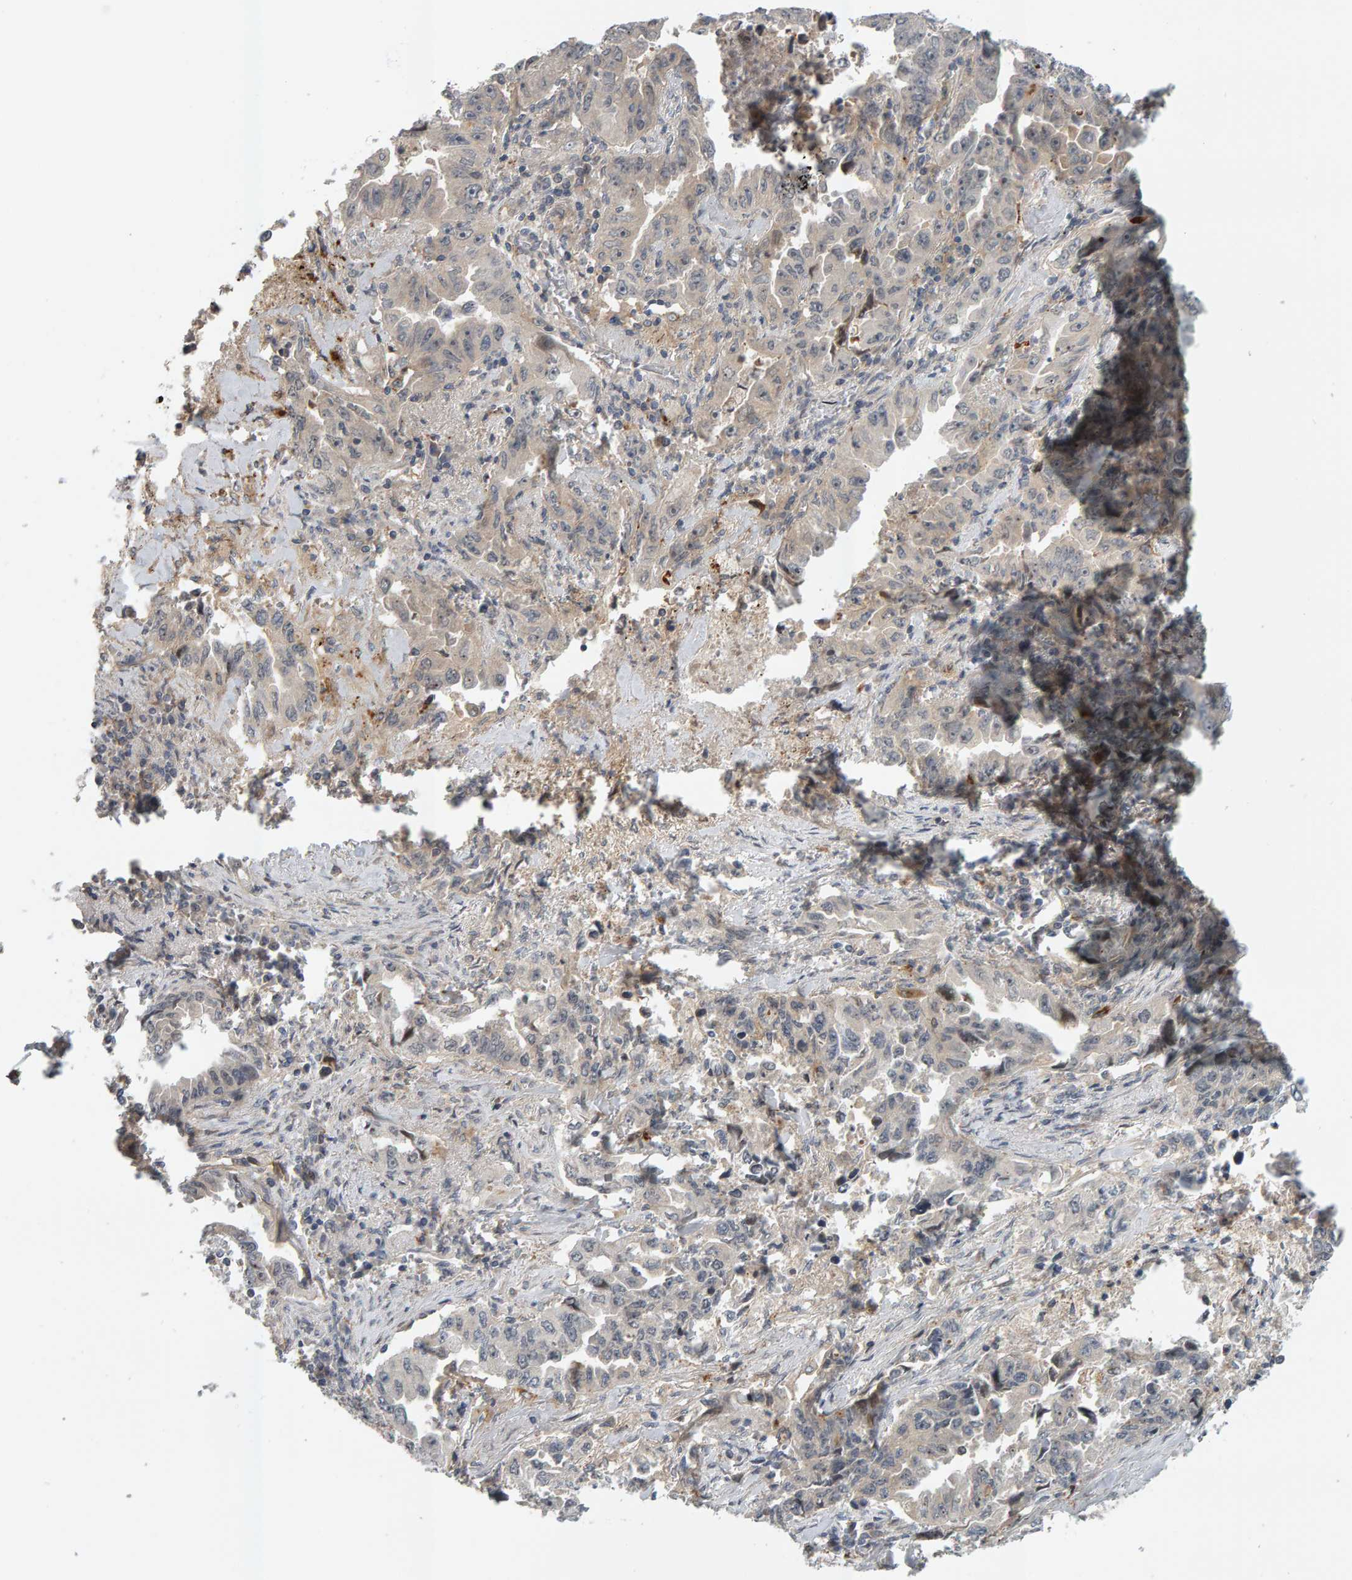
{"staining": {"intensity": "weak", "quantity": "<25%", "location": "cytoplasmic/membranous"}, "tissue": "lung cancer", "cell_type": "Tumor cells", "image_type": "cancer", "snomed": [{"axis": "morphology", "description": "Adenocarcinoma, NOS"}, {"axis": "topography", "description": "Lung"}], "caption": "The photomicrograph exhibits no staining of tumor cells in lung cancer.", "gene": "ZNF160", "patient": {"sex": "female", "age": 51}}